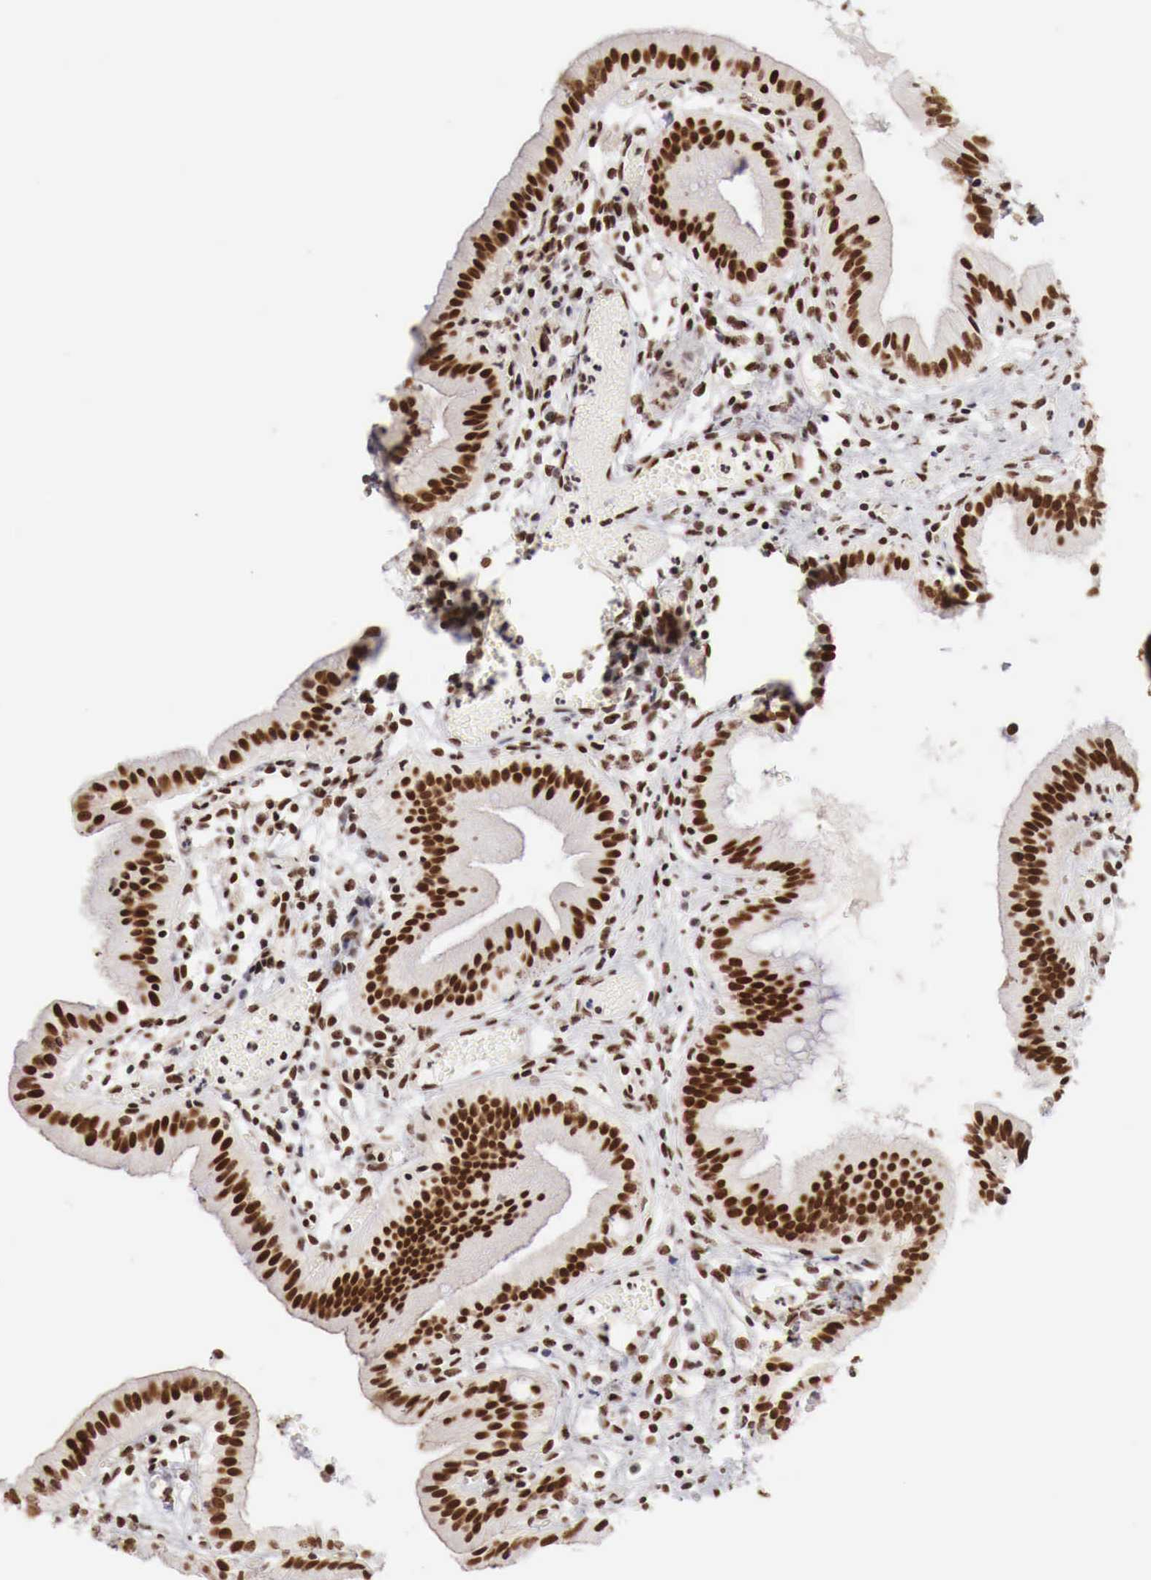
{"staining": {"intensity": "strong", "quantity": ">75%", "location": "nuclear"}, "tissue": "gallbladder", "cell_type": "Glandular cells", "image_type": "normal", "snomed": [{"axis": "morphology", "description": "Normal tissue, NOS"}, {"axis": "topography", "description": "Gallbladder"}], "caption": "Gallbladder stained with a brown dye exhibits strong nuclear positive positivity in about >75% of glandular cells.", "gene": "PHF14", "patient": {"sex": "male", "age": 28}}